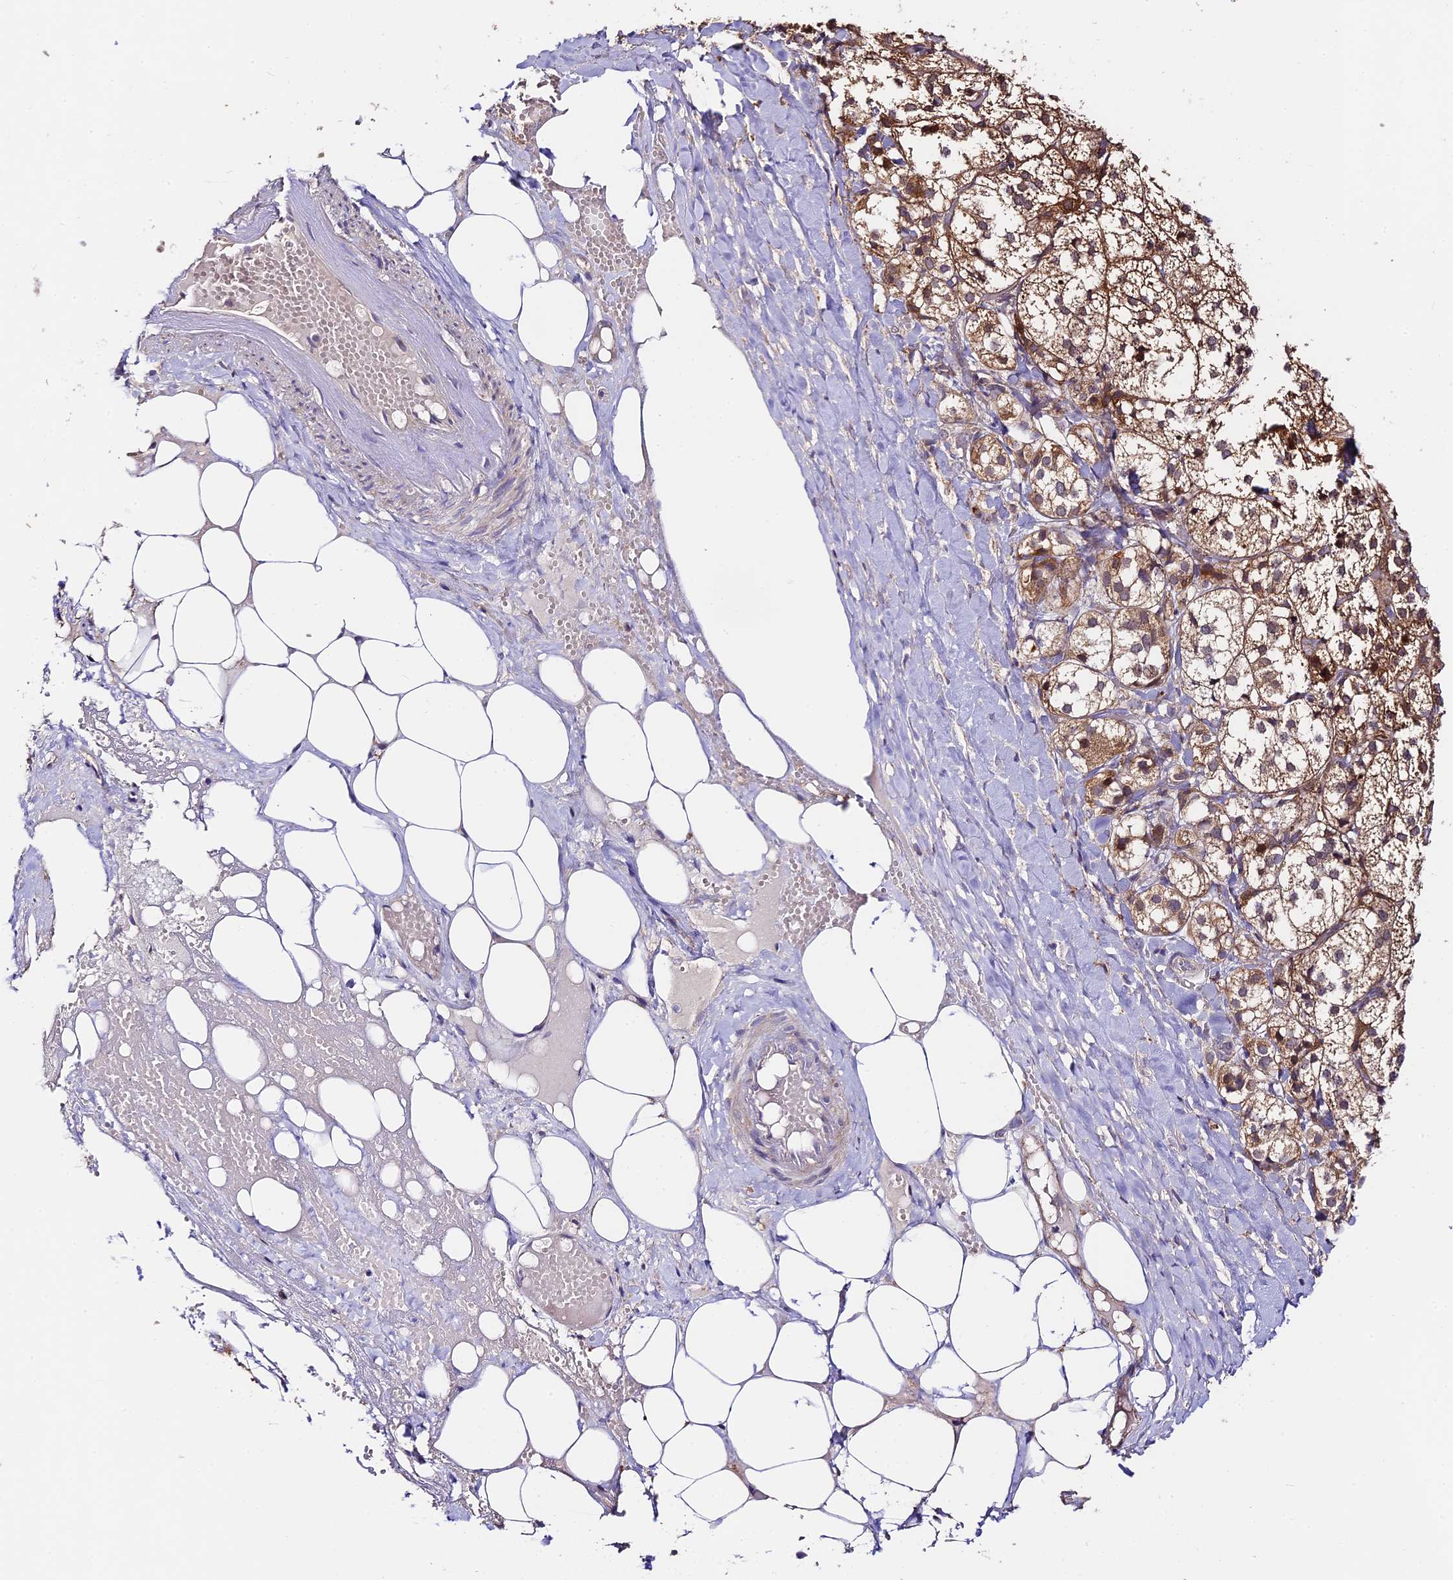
{"staining": {"intensity": "moderate", "quantity": ">75%", "location": "cytoplasmic/membranous,nuclear"}, "tissue": "adrenal gland", "cell_type": "Glandular cells", "image_type": "normal", "snomed": [{"axis": "morphology", "description": "Normal tissue, NOS"}, {"axis": "topography", "description": "Adrenal gland"}], "caption": "Moderate cytoplasmic/membranous,nuclear protein positivity is identified in about >75% of glandular cells in adrenal gland.", "gene": "C3orf20", "patient": {"sex": "female", "age": 61}}